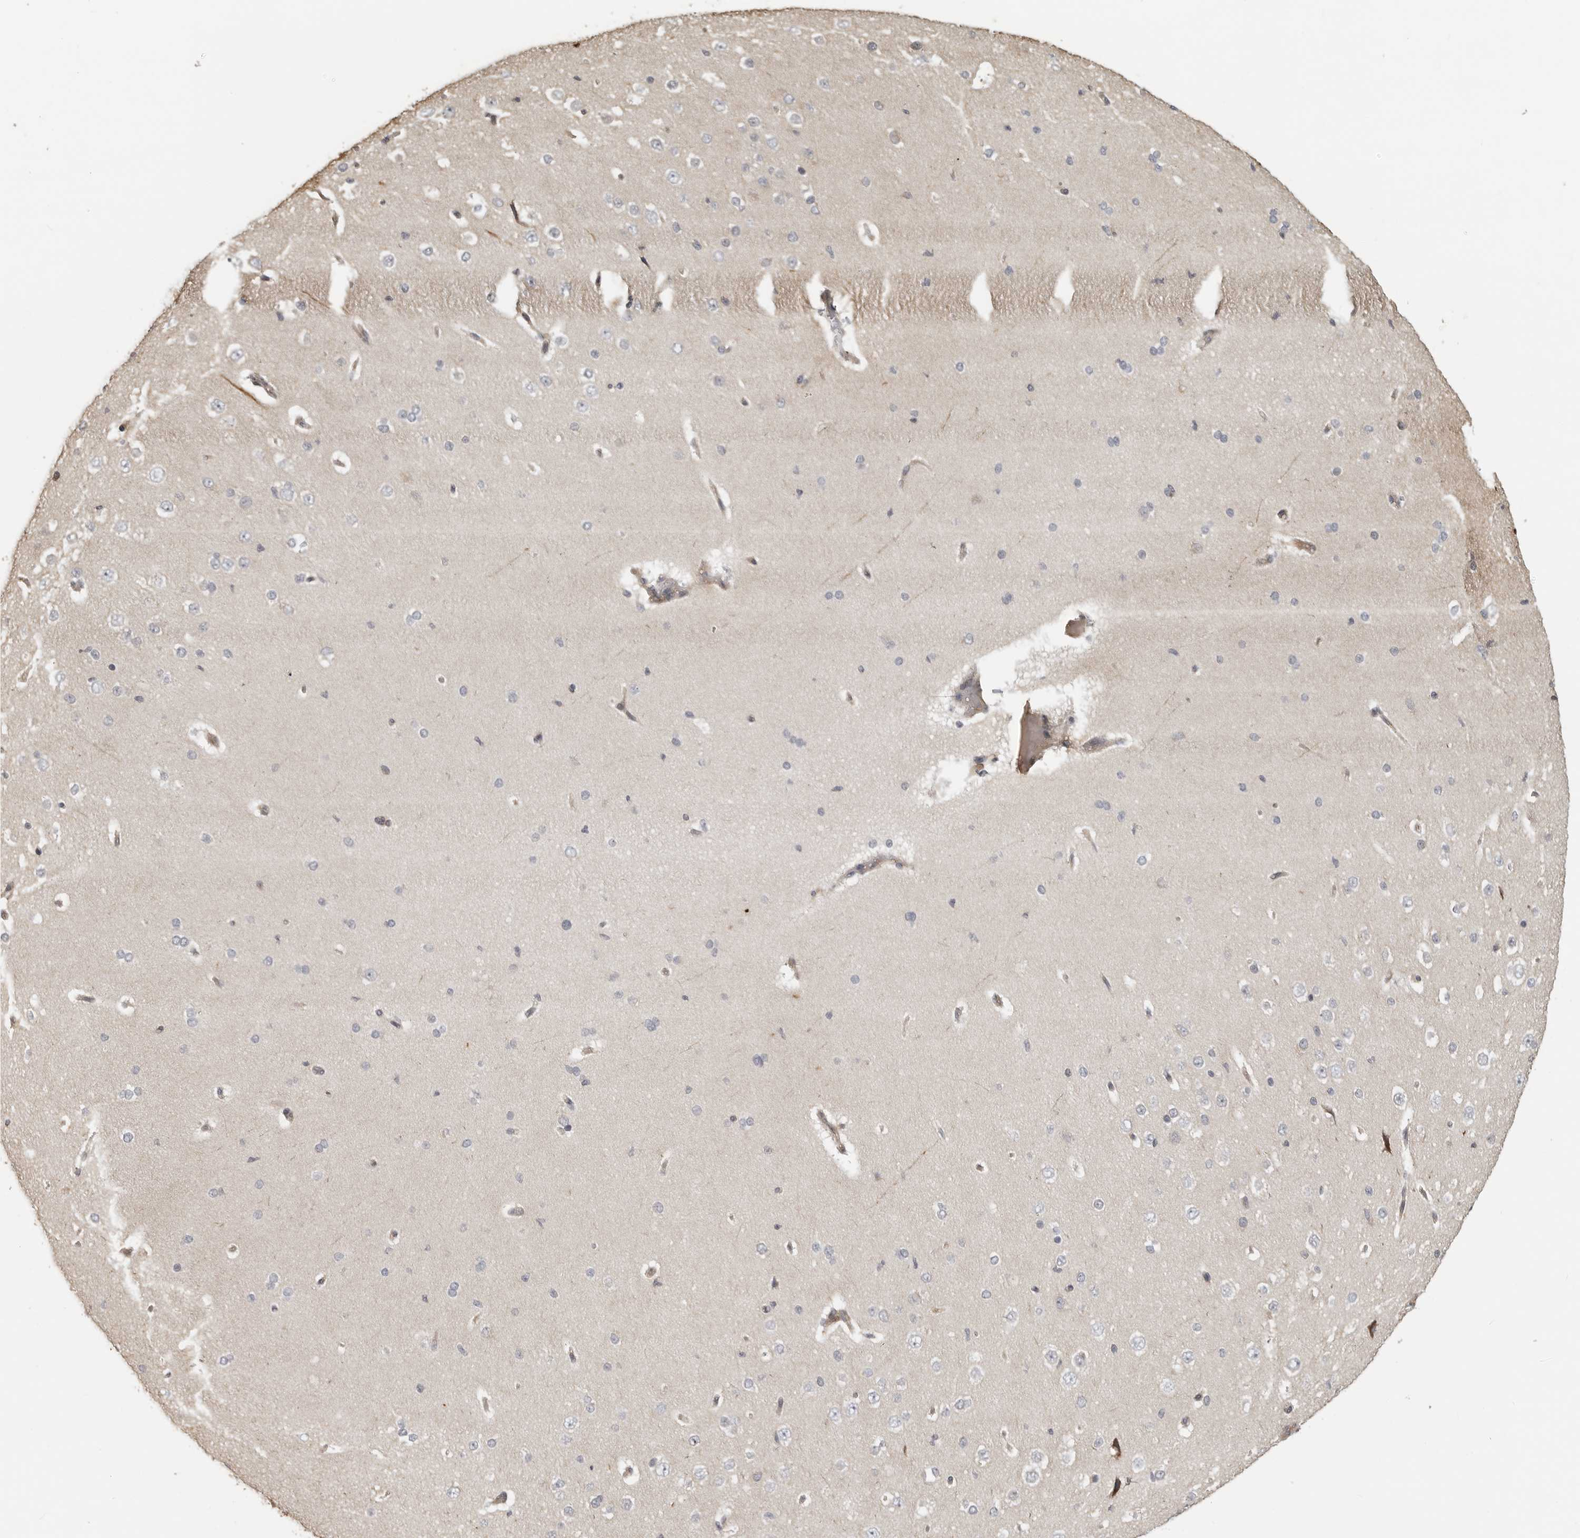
{"staining": {"intensity": "negative", "quantity": "none", "location": "none"}, "tissue": "cerebral cortex", "cell_type": "Endothelial cells", "image_type": "normal", "snomed": [{"axis": "morphology", "description": "Normal tissue, NOS"}, {"axis": "morphology", "description": "Developmental malformation"}, {"axis": "topography", "description": "Cerebral cortex"}], "caption": "The histopathology image exhibits no significant expression in endothelial cells of cerebral cortex.", "gene": "IDO1", "patient": {"sex": "female", "age": 30}}